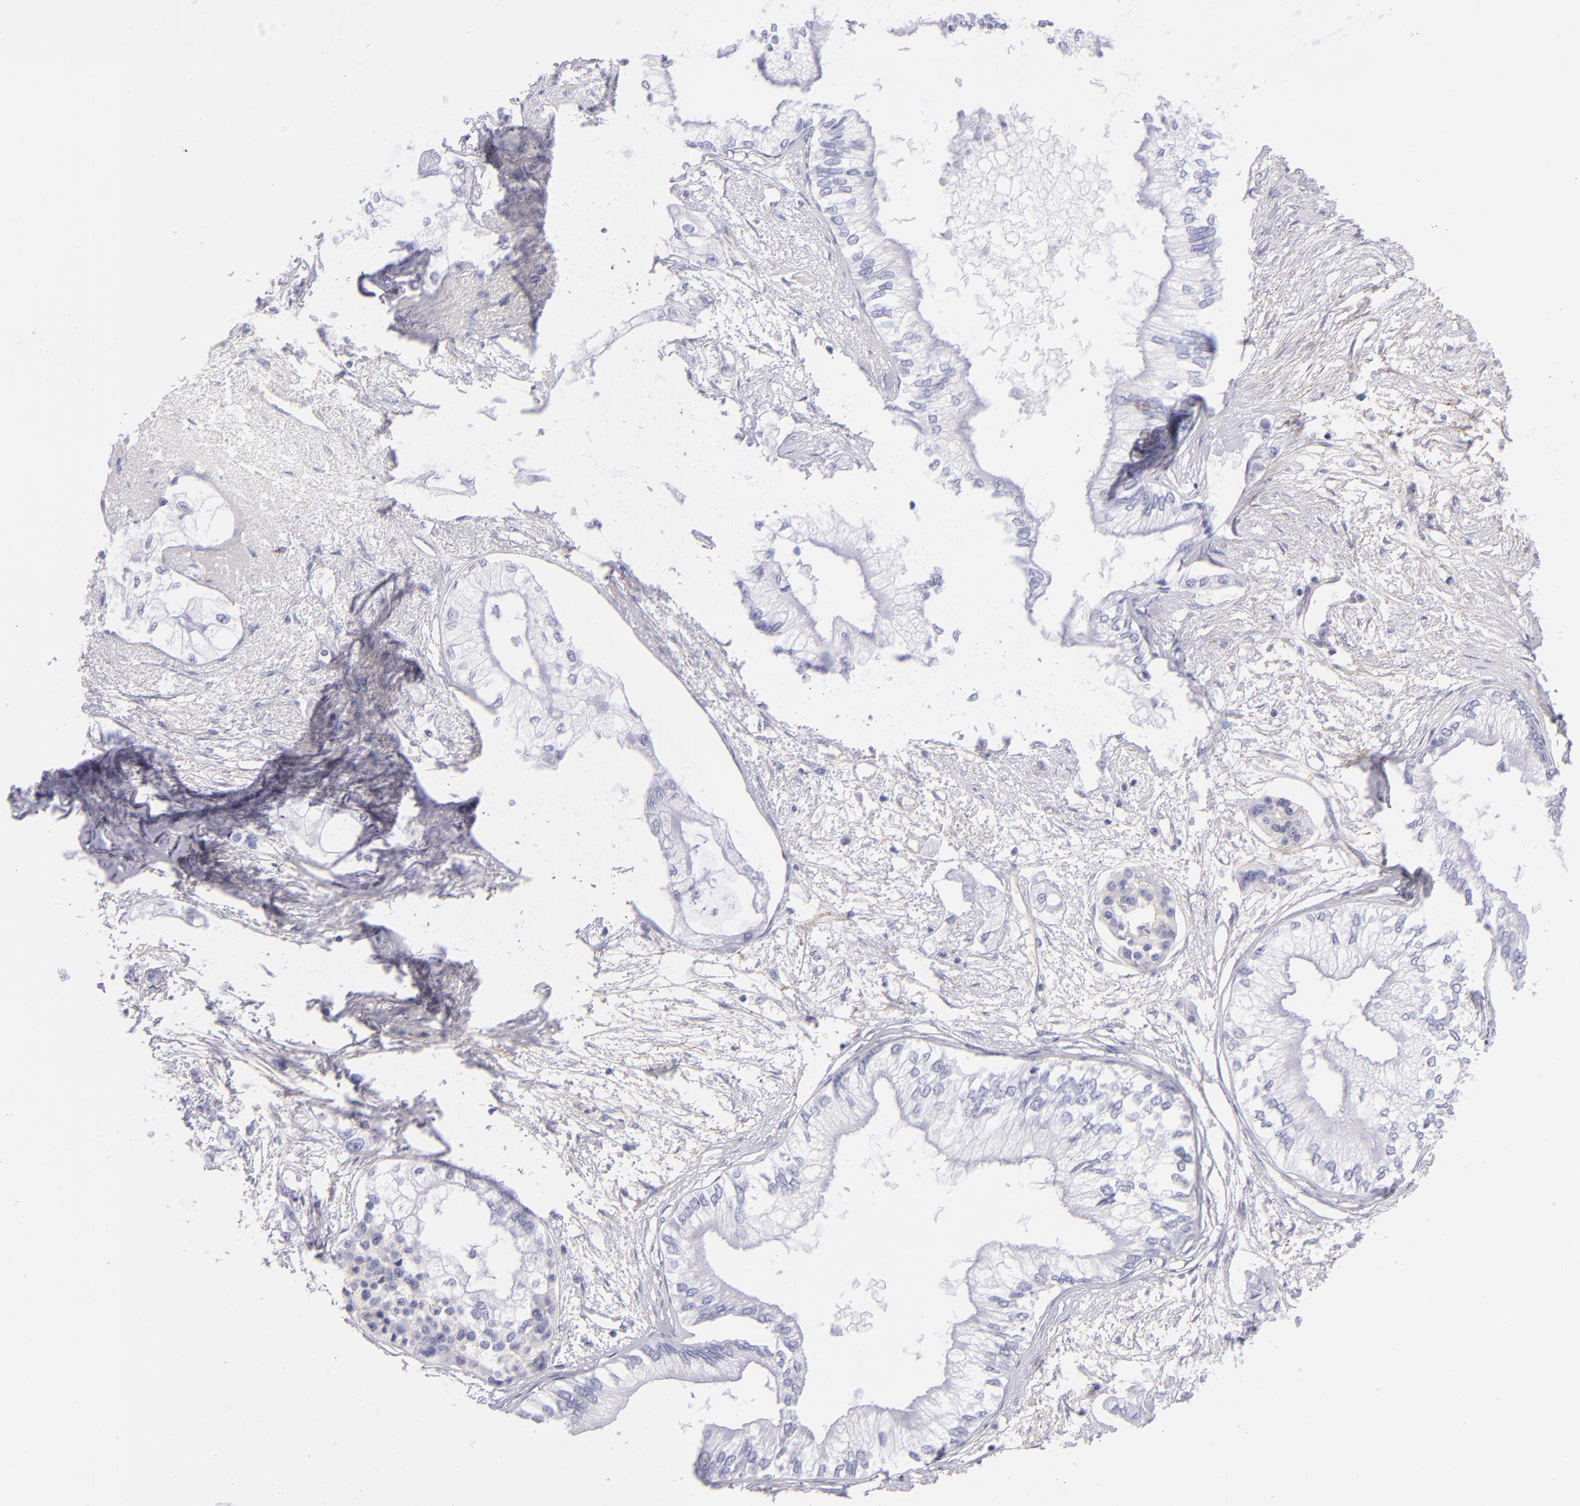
{"staining": {"intensity": "negative", "quantity": "none", "location": "none"}, "tissue": "pancreatic cancer", "cell_type": "Tumor cells", "image_type": "cancer", "snomed": [{"axis": "morphology", "description": "Adenocarcinoma, NOS"}, {"axis": "topography", "description": "Pancreas"}], "caption": "Immunohistochemistry (IHC) histopathology image of neoplastic tissue: human pancreatic cancer (adenocarcinoma) stained with DAB (3,3'-diaminobenzidine) shows no significant protein positivity in tumor cells.", "gene": "CD81", "patient": {"sex": "male", "age": 79}}